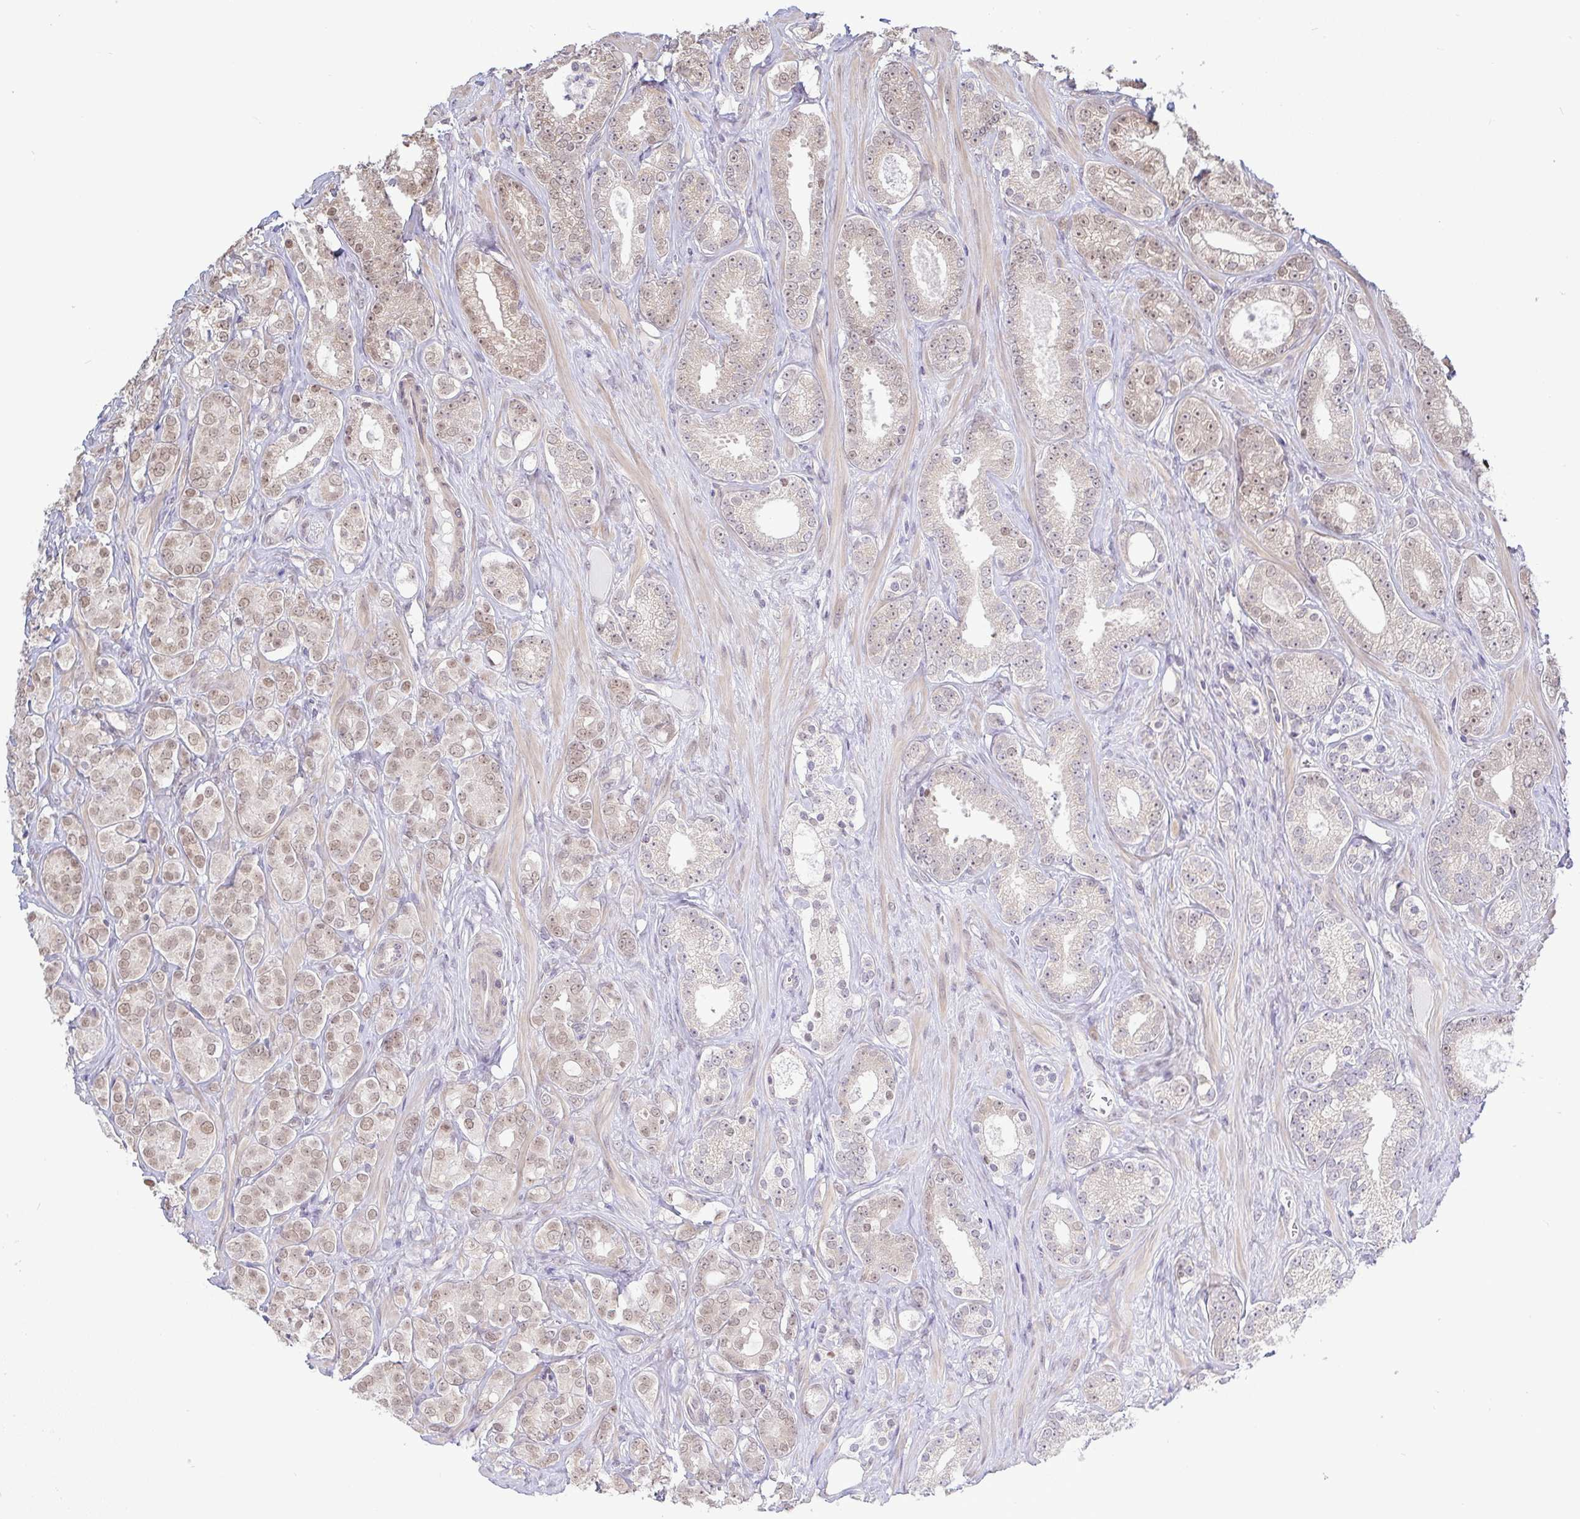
{"staining": {"intensity": "weak", "quantity": ">75%", "location": "nuclear"}, "tissue": "prostate cancer", "cell_type": "Tumor cells", "image_type": "cancer", "snomed": [{"axis": "morphology", "description": "Adenocarcinoma, High grade"}, {"axis": "topography", "description": "Prostate"}], "caption": "IHC of high-grade adenocarcinoma (prostate) exhibits low levels of weak nuclear positivity in approximately >75% of tumor cells.", "gene": "HYPK", "patient": {"sex": "male", "age": 66}}